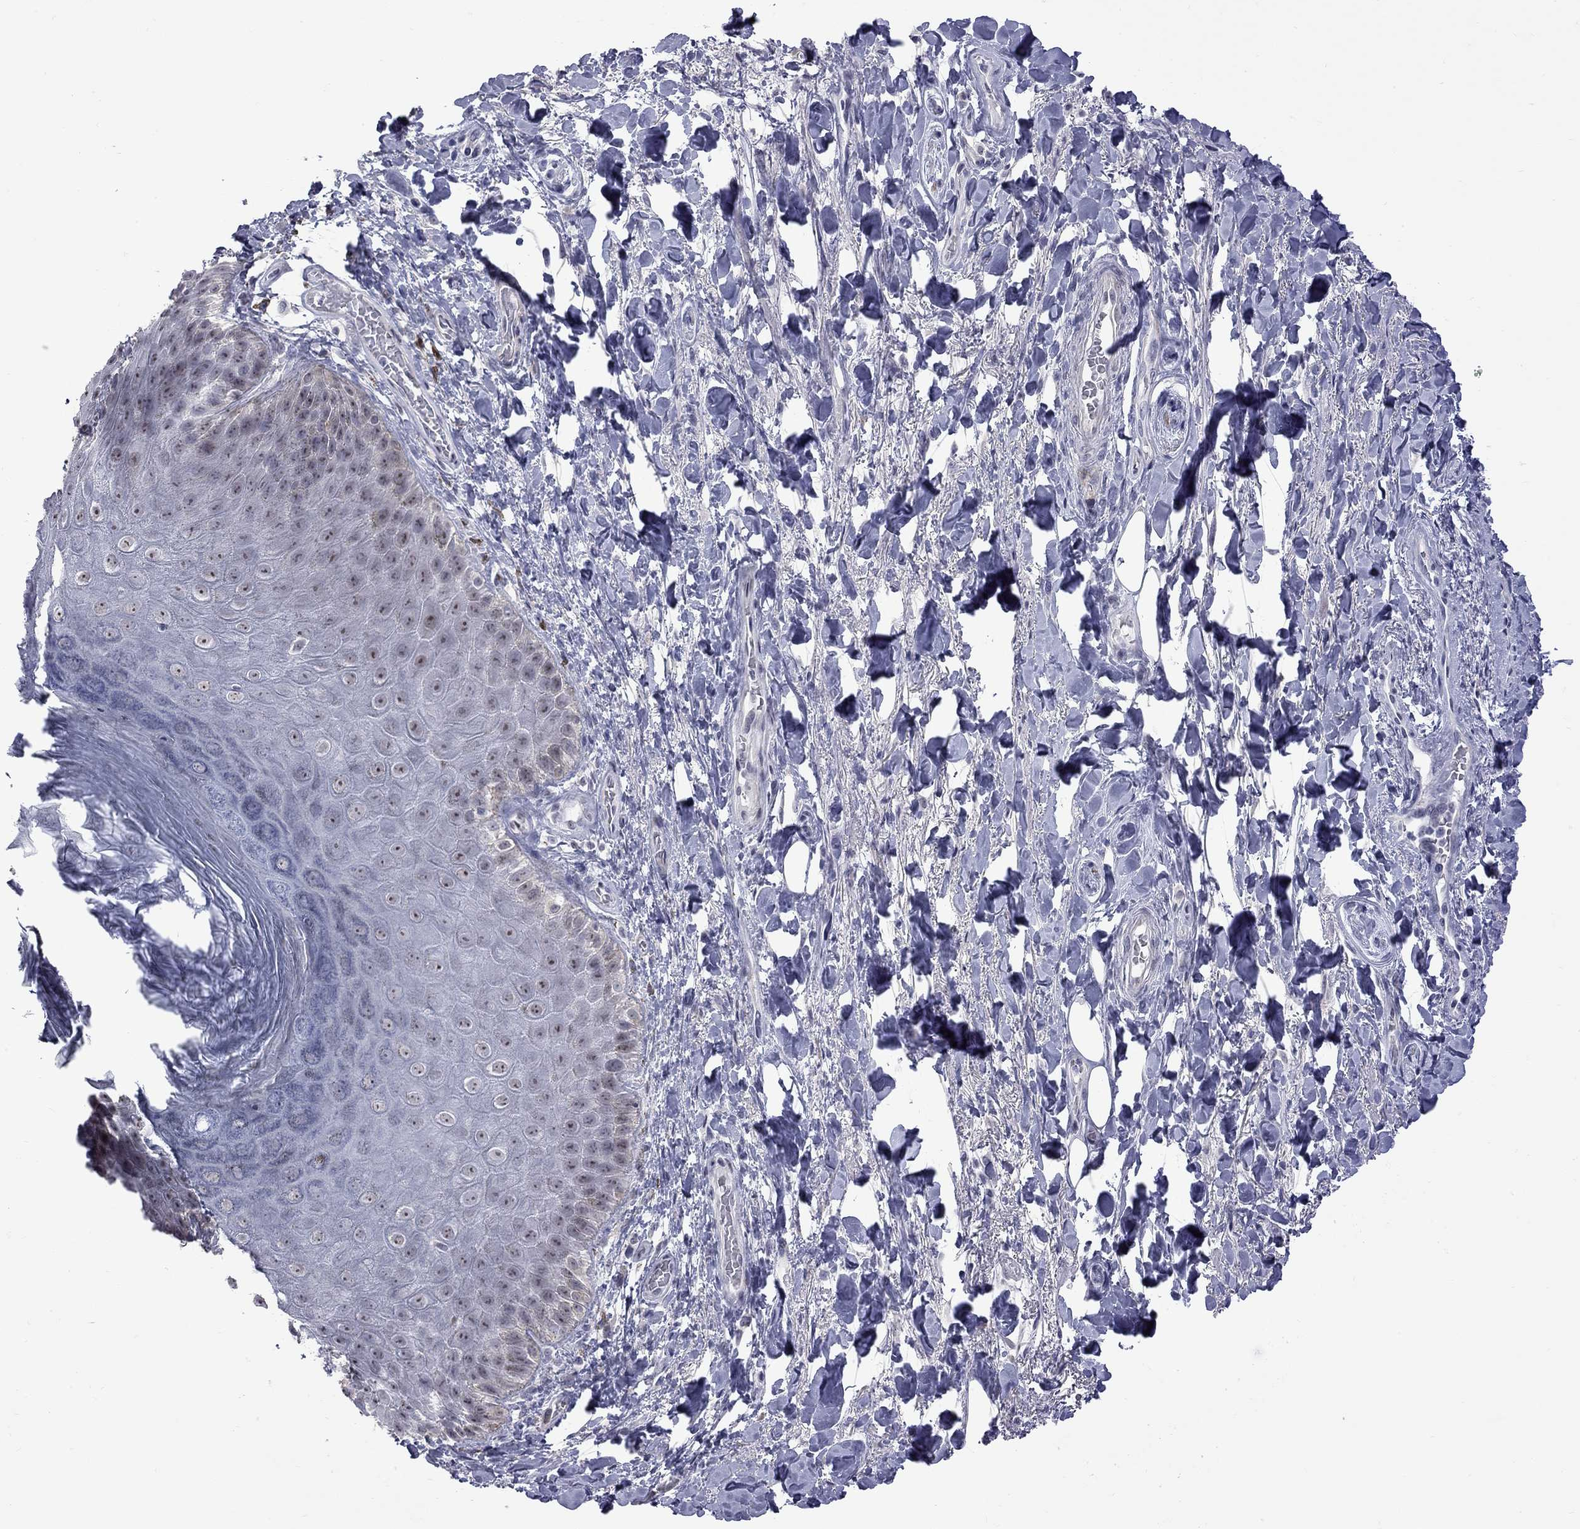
{"staining": {"intensity": "weak", "quantity": ">75%", "location": "nuclear"}, "tissue": "skin", "cell_type": "Epidermal cells", "image_type": "normal", "snomed": [{"axis": "morphology", "description": "Normal tissue, NOS"}, {"axis": "topography", "description": "Anal"}, {"axis": "topography", "description": "Peripheral nerve tissue"}], "caption": "A photomicrograph of human skin stained for a protein demonstrates weak nuclear brown staining in epidermal cells. Using DAB (3,3'-diaminobenzidine) (brown) and hematoxylin (blue) stains, captured at high magnification using brightfield microscopy.", "gene": "GSG1L", "patient": {"sex": "male", "age": 53}}